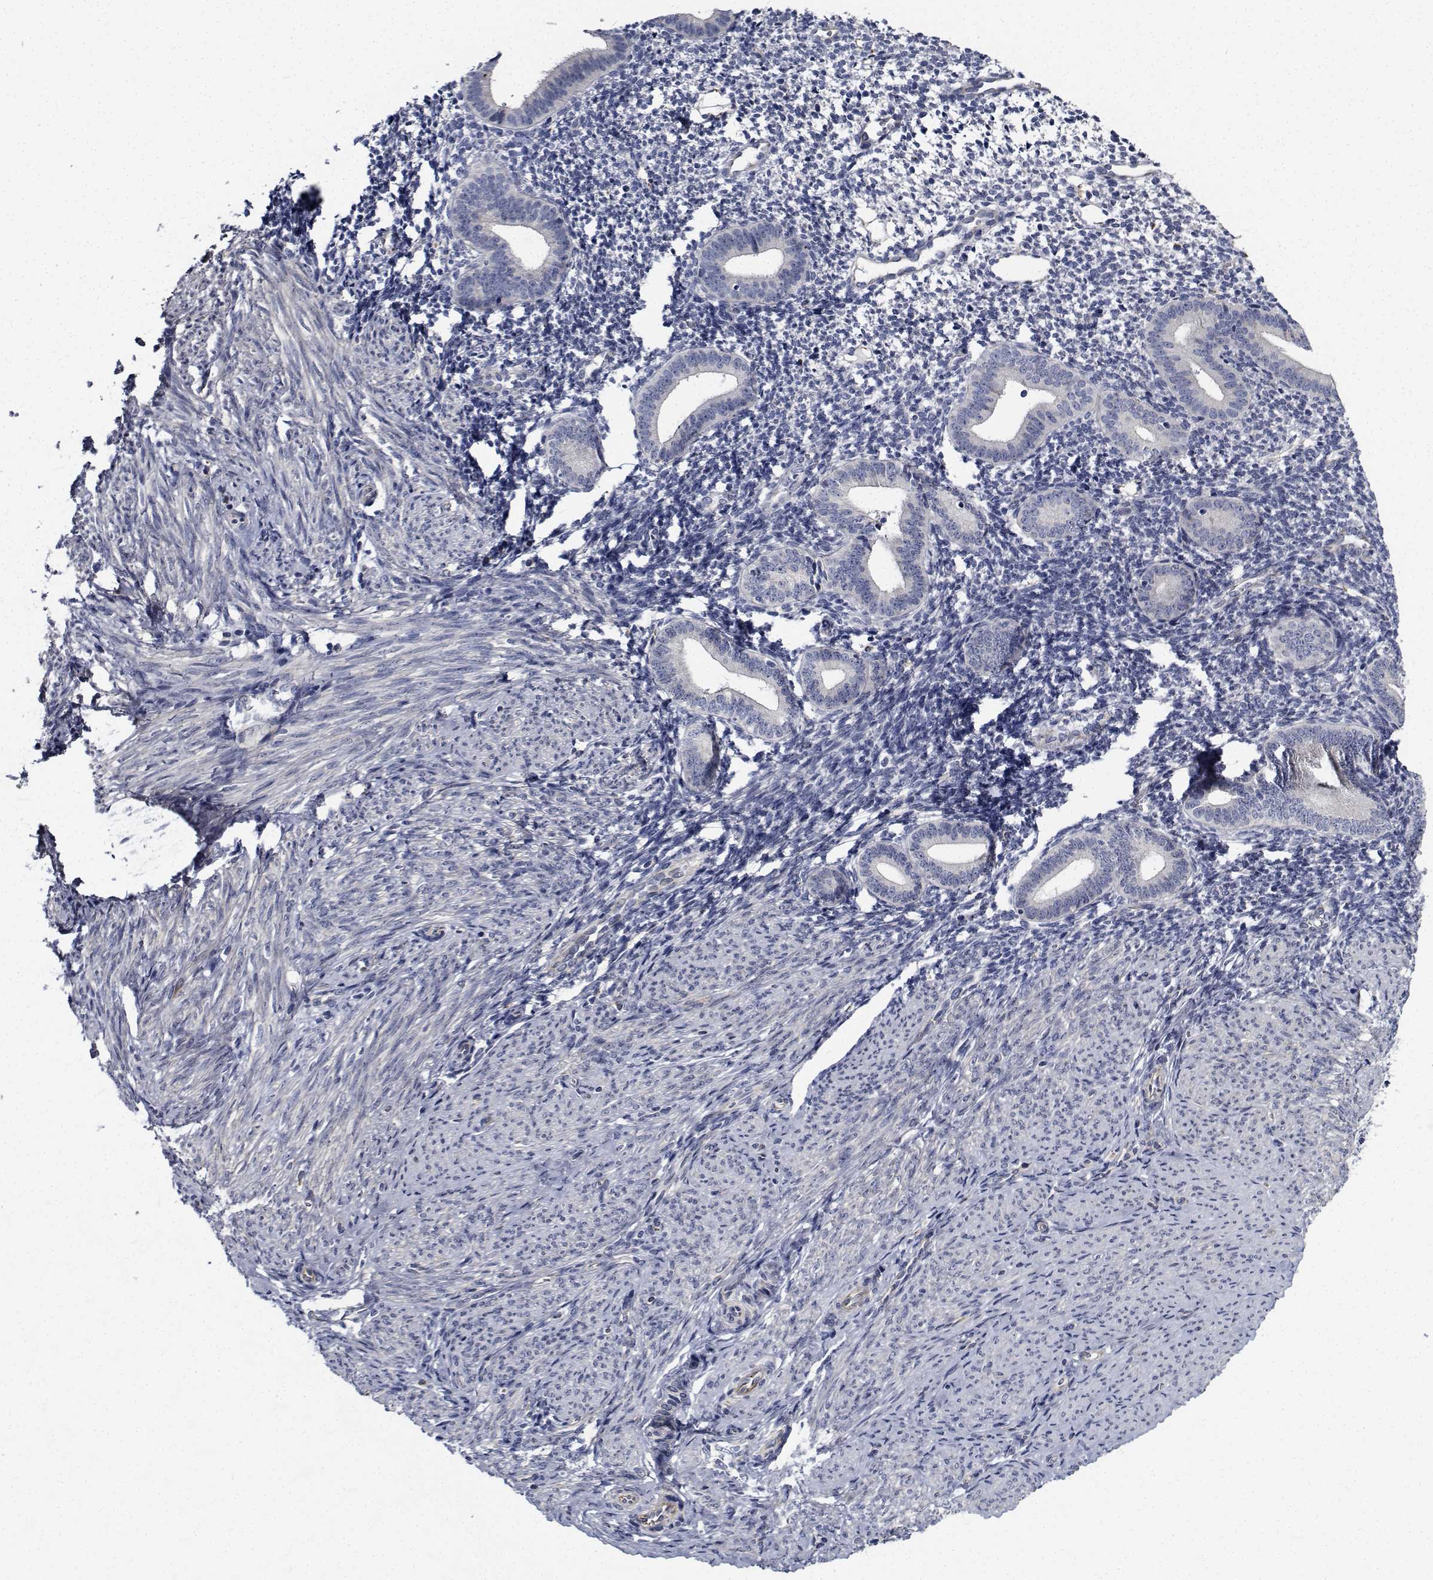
{"staining": {"intensity": "negative", "quantity": "none", "location": "none"}, "tissue": "endometrium", "cell_type": "Cells in endometrial stroma", "image_type": "normal", "snomed": [{"axis": "morphology", "description": "Normal tissue, NOS"}, {"axis": "topography", "description": "Endometrium"}], "caption": "The image displays no staining of cells in endometrial stroma in benign endometrium. (Brightfield microscopy of DAB (3,3'-diaminobenzidine) immunohistochemistry (IHC) at high magnification).", "gene": "TTBK1", "patient": {"sex": "female", "age": 40}}